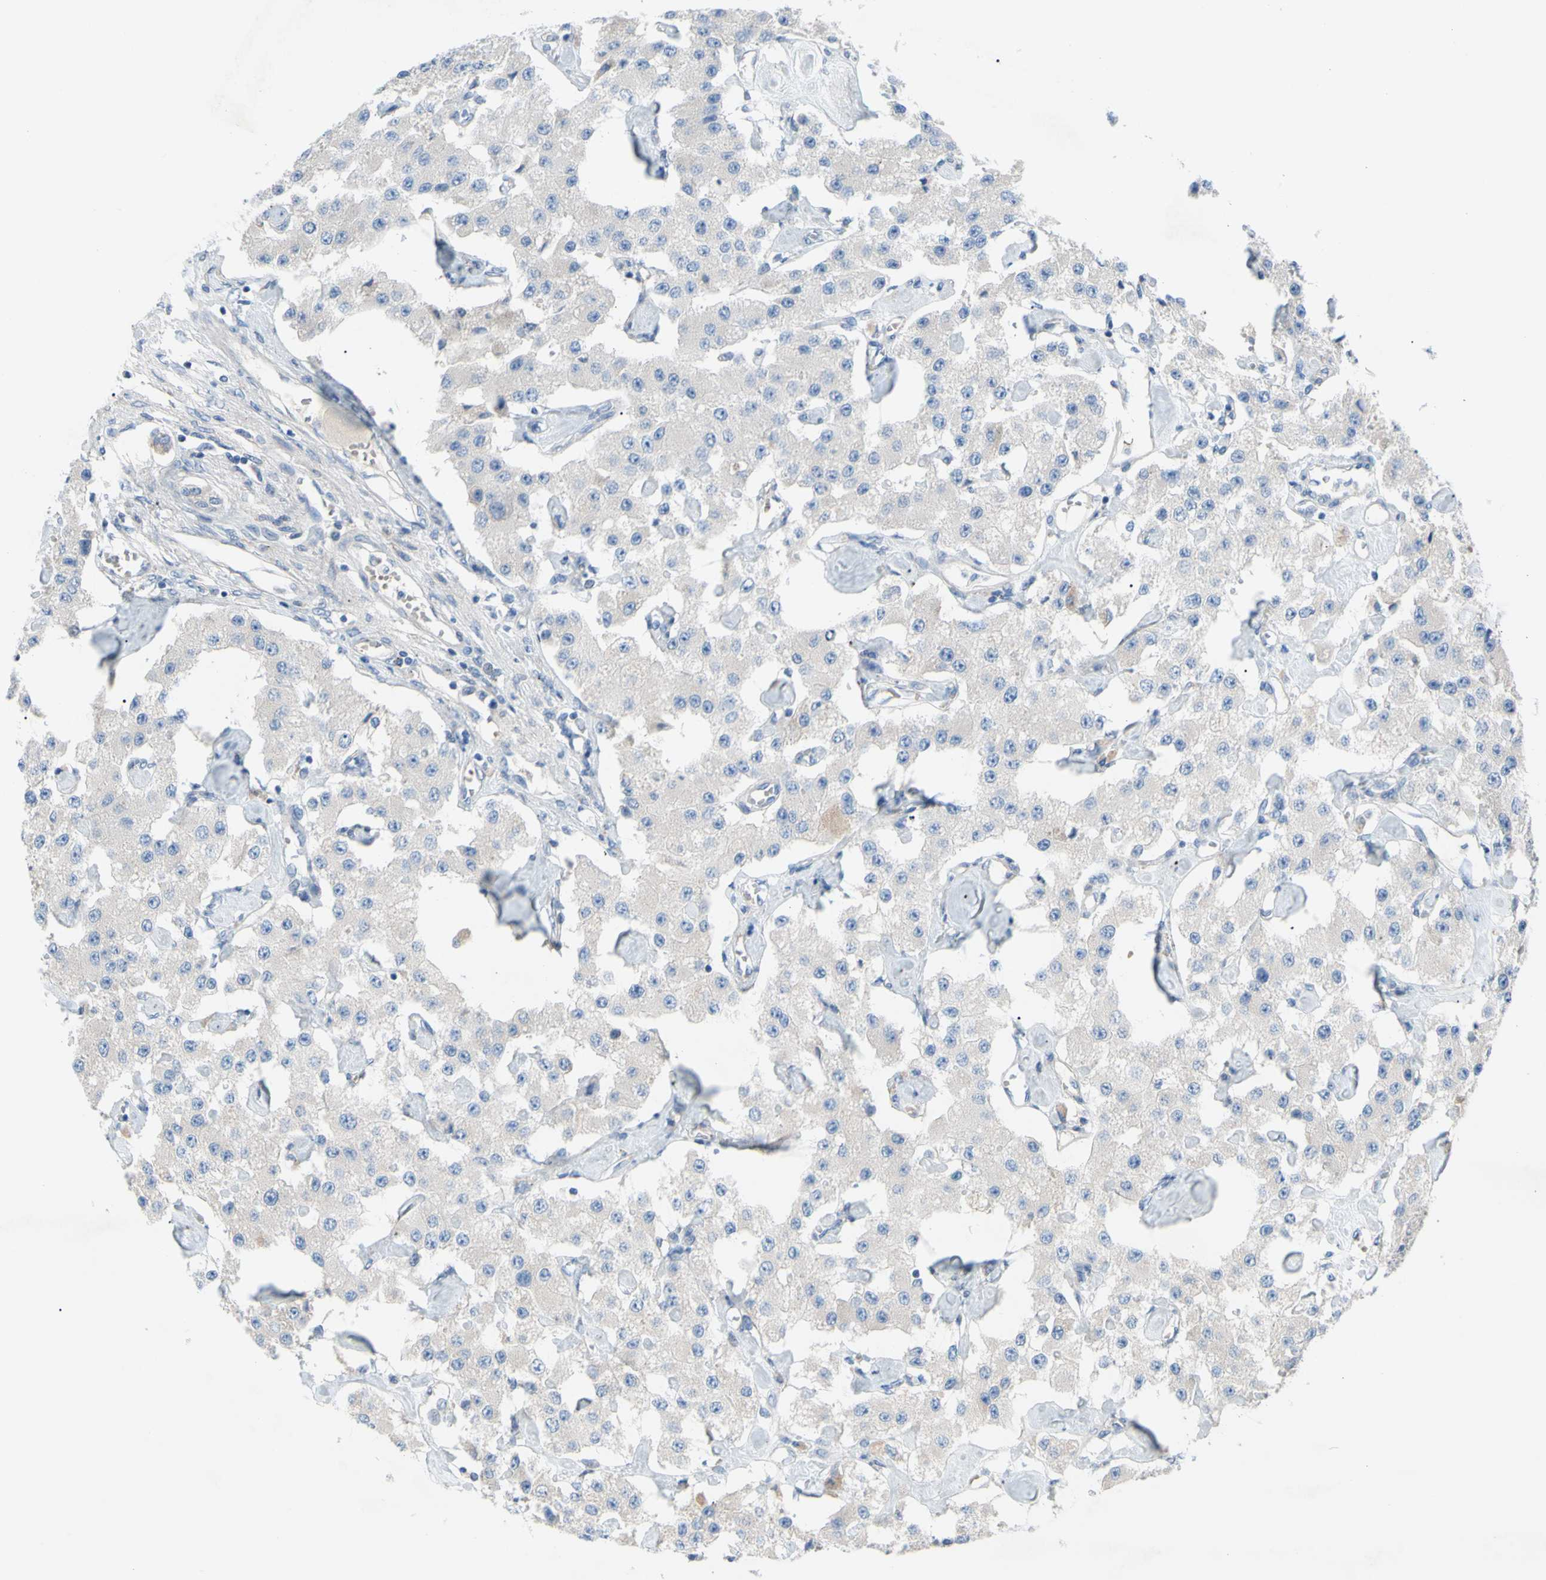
{"staining": {"intensity": "negative", "quantity": "none", "location": "none"}, "tissue": "carcinoid", "cell_type": "Tumor cells", "image_type": "cancer", "snomed": [{"axis": "morphology", "description": "Carcinoid, malignant, NOS"}, {"axis": "topography", "description": "Pancreas"}], "caption": "Tumor cells show no significant protein staining in carcinoid.", "gene": "TMEM59L", "patient": {"sex": "male", "age": 41}}